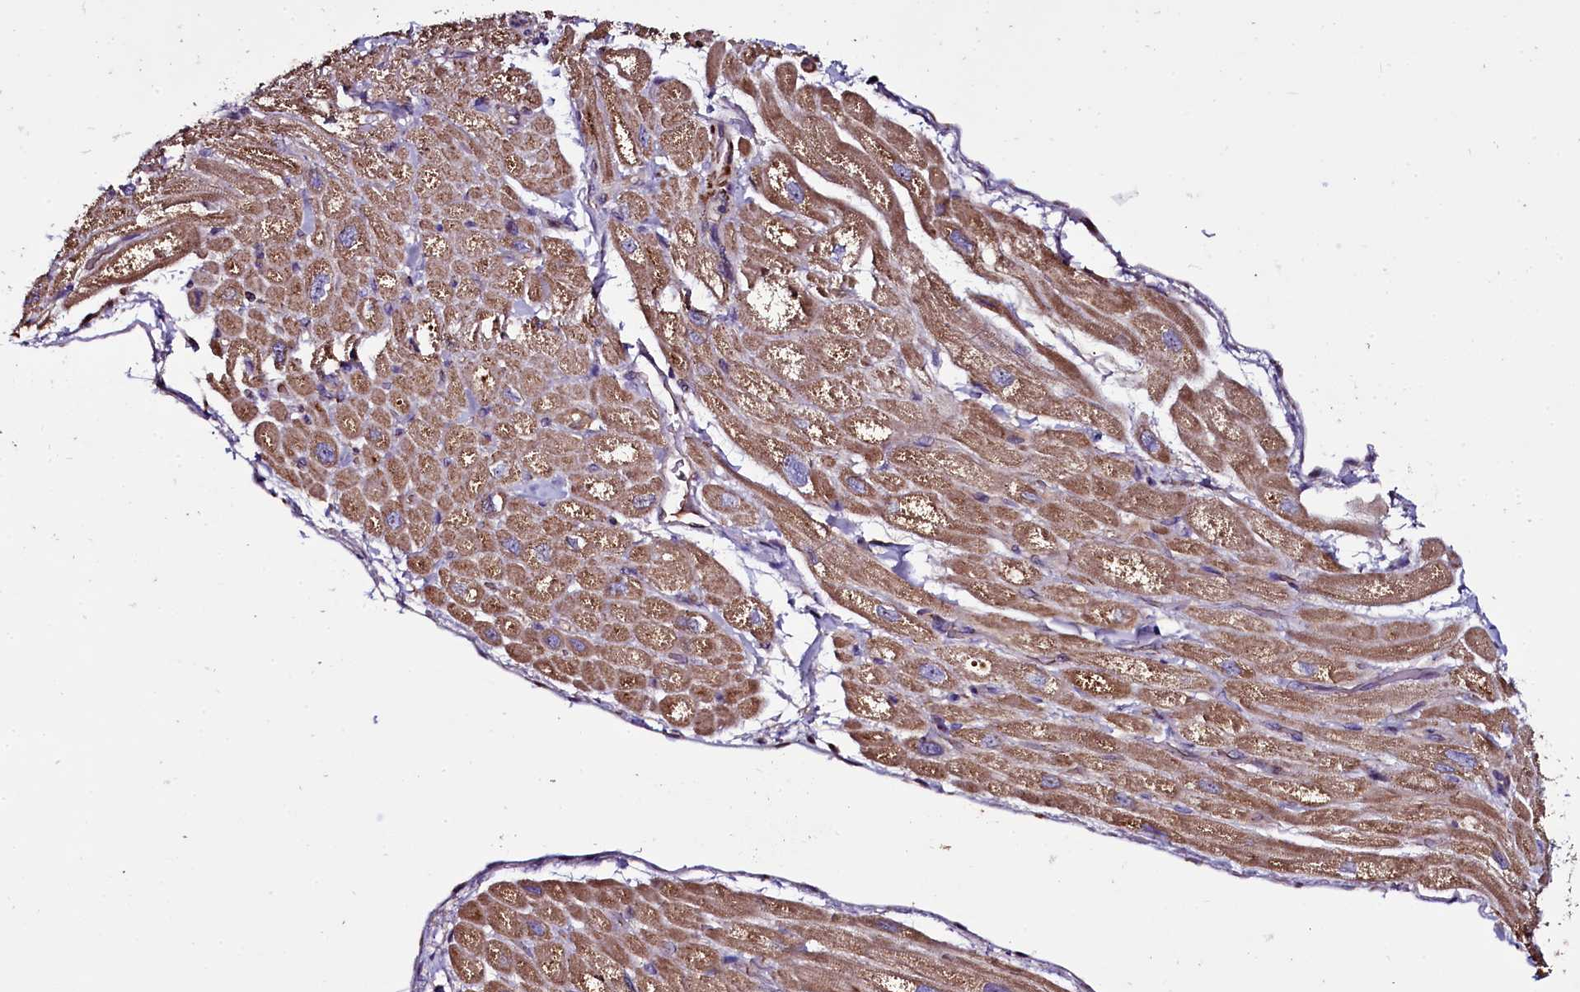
{"staining": {"intensity": "moderate", "quantity": ">75%", "location": "cytoplasmic/membranous"}, "tissue": "heart muscle", "cell_type": "Cardiomyocytes", "image_type": "normal", "snomed": [{"axis": "morphology", "description": "Normal tissue, NOS"}, {"axis": "topography", "description": "Heart"}], "caption": "Moderate cytoplasmic/membranous protein positivity is present in about >75% of cardiomyocytes in heart muscle.", "gene": "NAA80", "patient": {"sex": "male", "age": 65}}